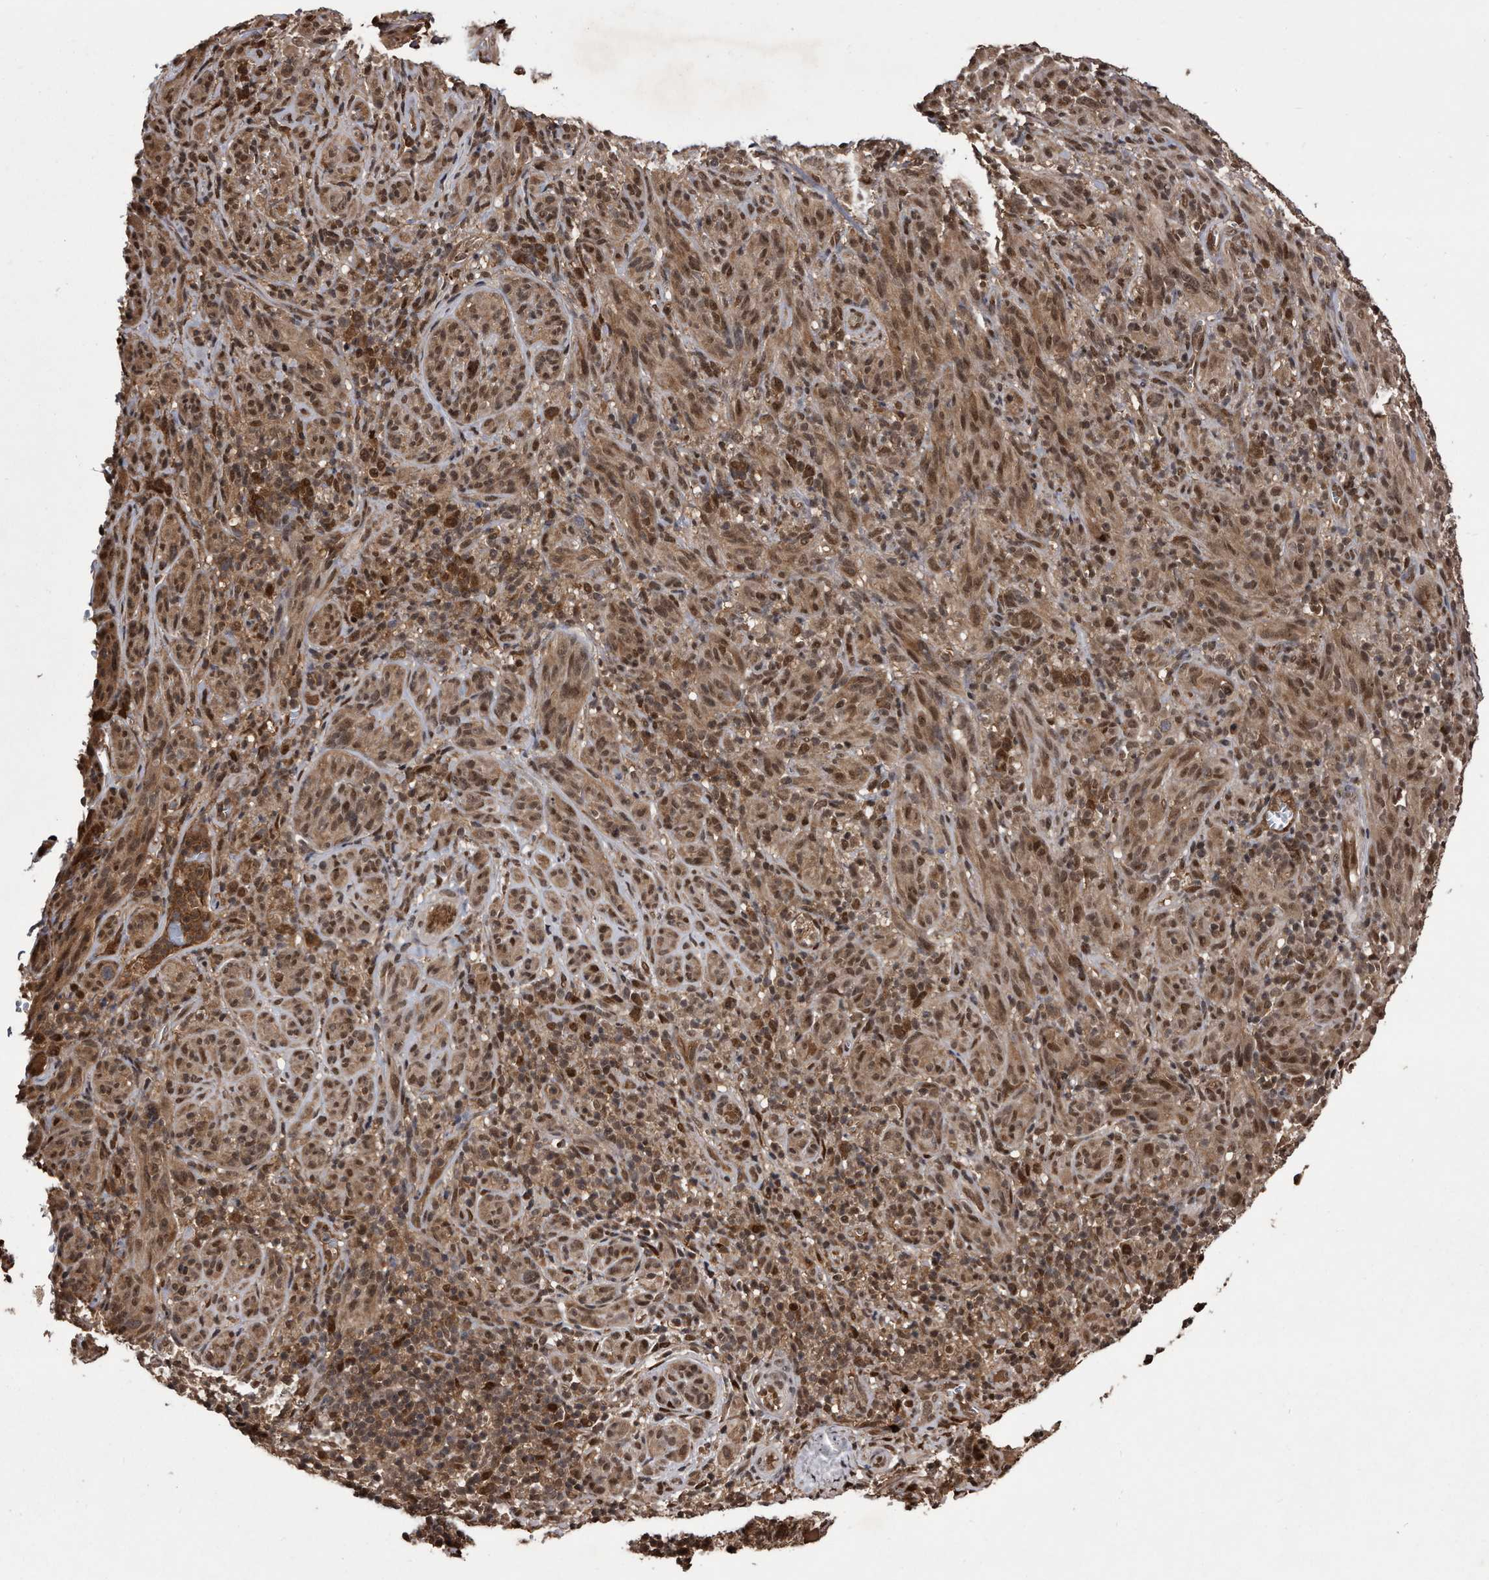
{"staining": {"intensity": "moderate", "quantity": ">75%", "location": "cytoplasmic/membranous,nuclear"}, "tissue": "melanoma", "cell_type": "Tumor cells", "image_type": "cancer", "snomed": [{"axis": "morphology", "description": "Malignant melanoma, NOS"}, {"axis": "topography", "description": "Skin of head"}], "caption": "Protein expression analysis of human melanoma reveals moderate cytoplasmic/membranous and nuclear staining in about >75% of tumor cells.", "gene": "RAD23B", "patient": {"sex": "male", "age": 96}}